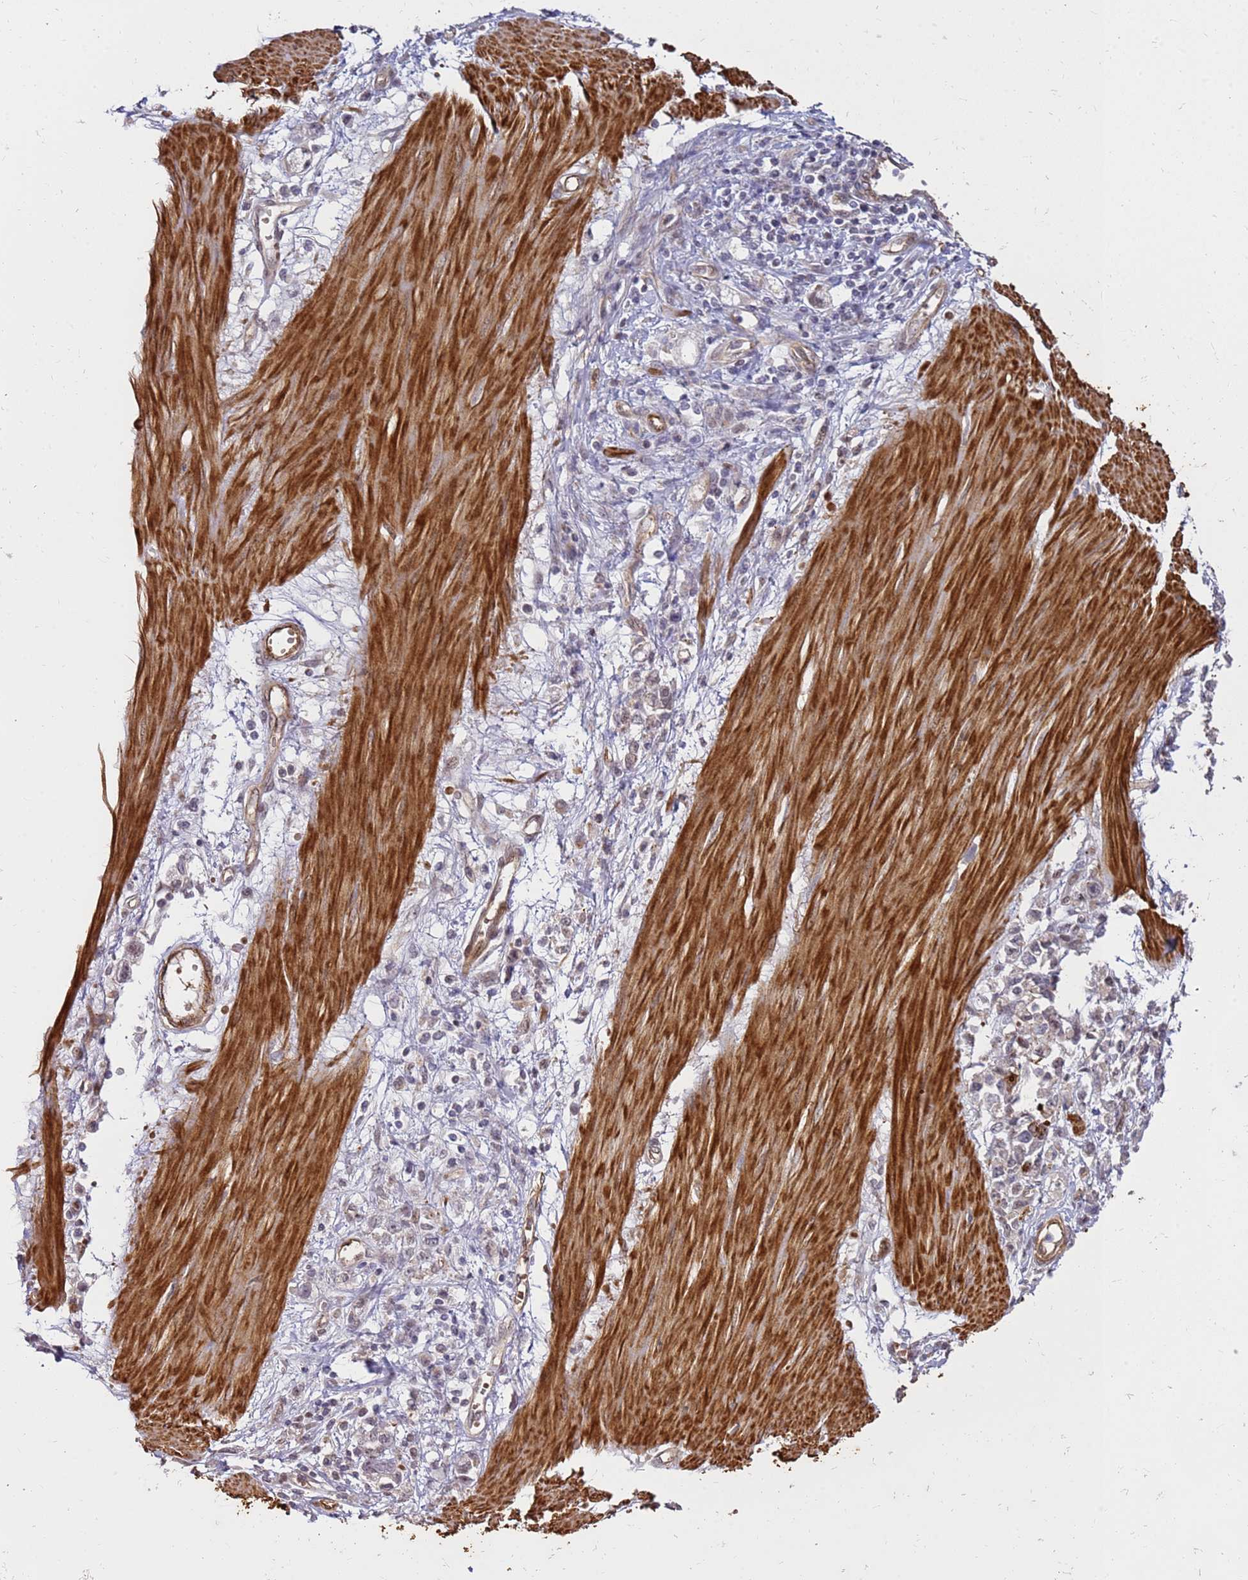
{"staining": {"intensity": "weak", "quantity": "<25%", "location": "cytoplasmic/membranous"}, "tissue": "stomach cancer", "cell_type": "Tumor cells", "image_type": "cancer", "snomed": [{"axis": "morphology", "description": "Adenocarcinoma, NOS"}, {"axis": "topography", "description": "Stomach"}], "caption": "An immunohistochemistry photomicrograph of stomach cancer (adenocarcinoma) is shown. There is no staining in tumor cells of stomach cancer (adenocarcinoma).", "gene": "ST18", "patient": {"sex": "female", "age": 76}}